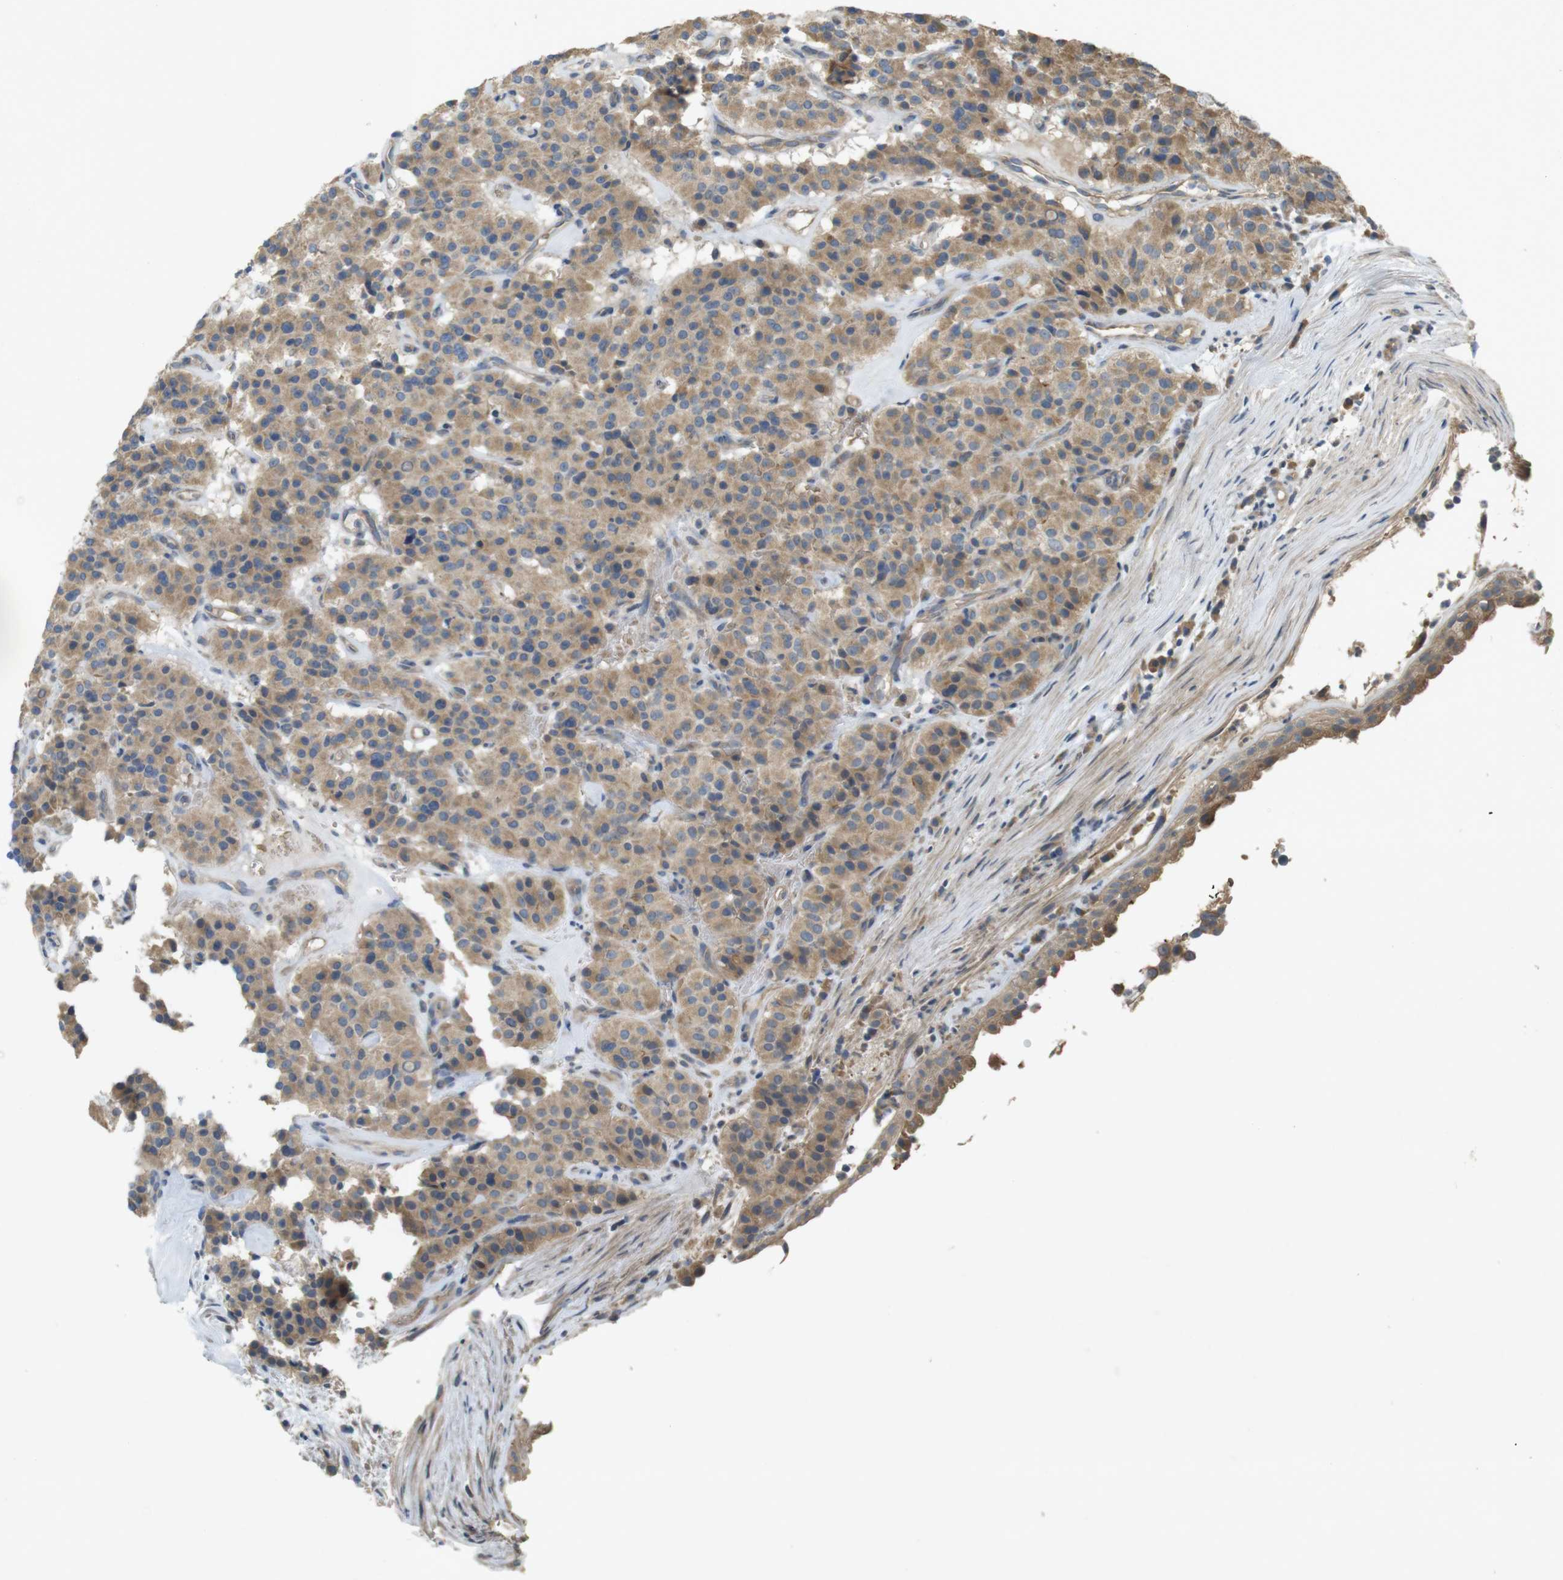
{"staining": {"intensity": "moderate", "quantity": ">75%", "location": "cytoplasmic/membranous"}, "tissue": "carcinoid", "cell_type": "Tumor cells", "image_type": "cancer", "snomed": [{"axis": "morphology", "description": "Carcinoid, malignant, NOS"}, {"axis": "topography", "description": "Lung"}], "caption": "About >75% of tumor cells in human carcinoid reveal moderate cytoplasmic/membranous protein expression as visualized by brown immunohistochemical staining.", "gene": "CLTC", "patient": {"sex": "male", "age": 30}}